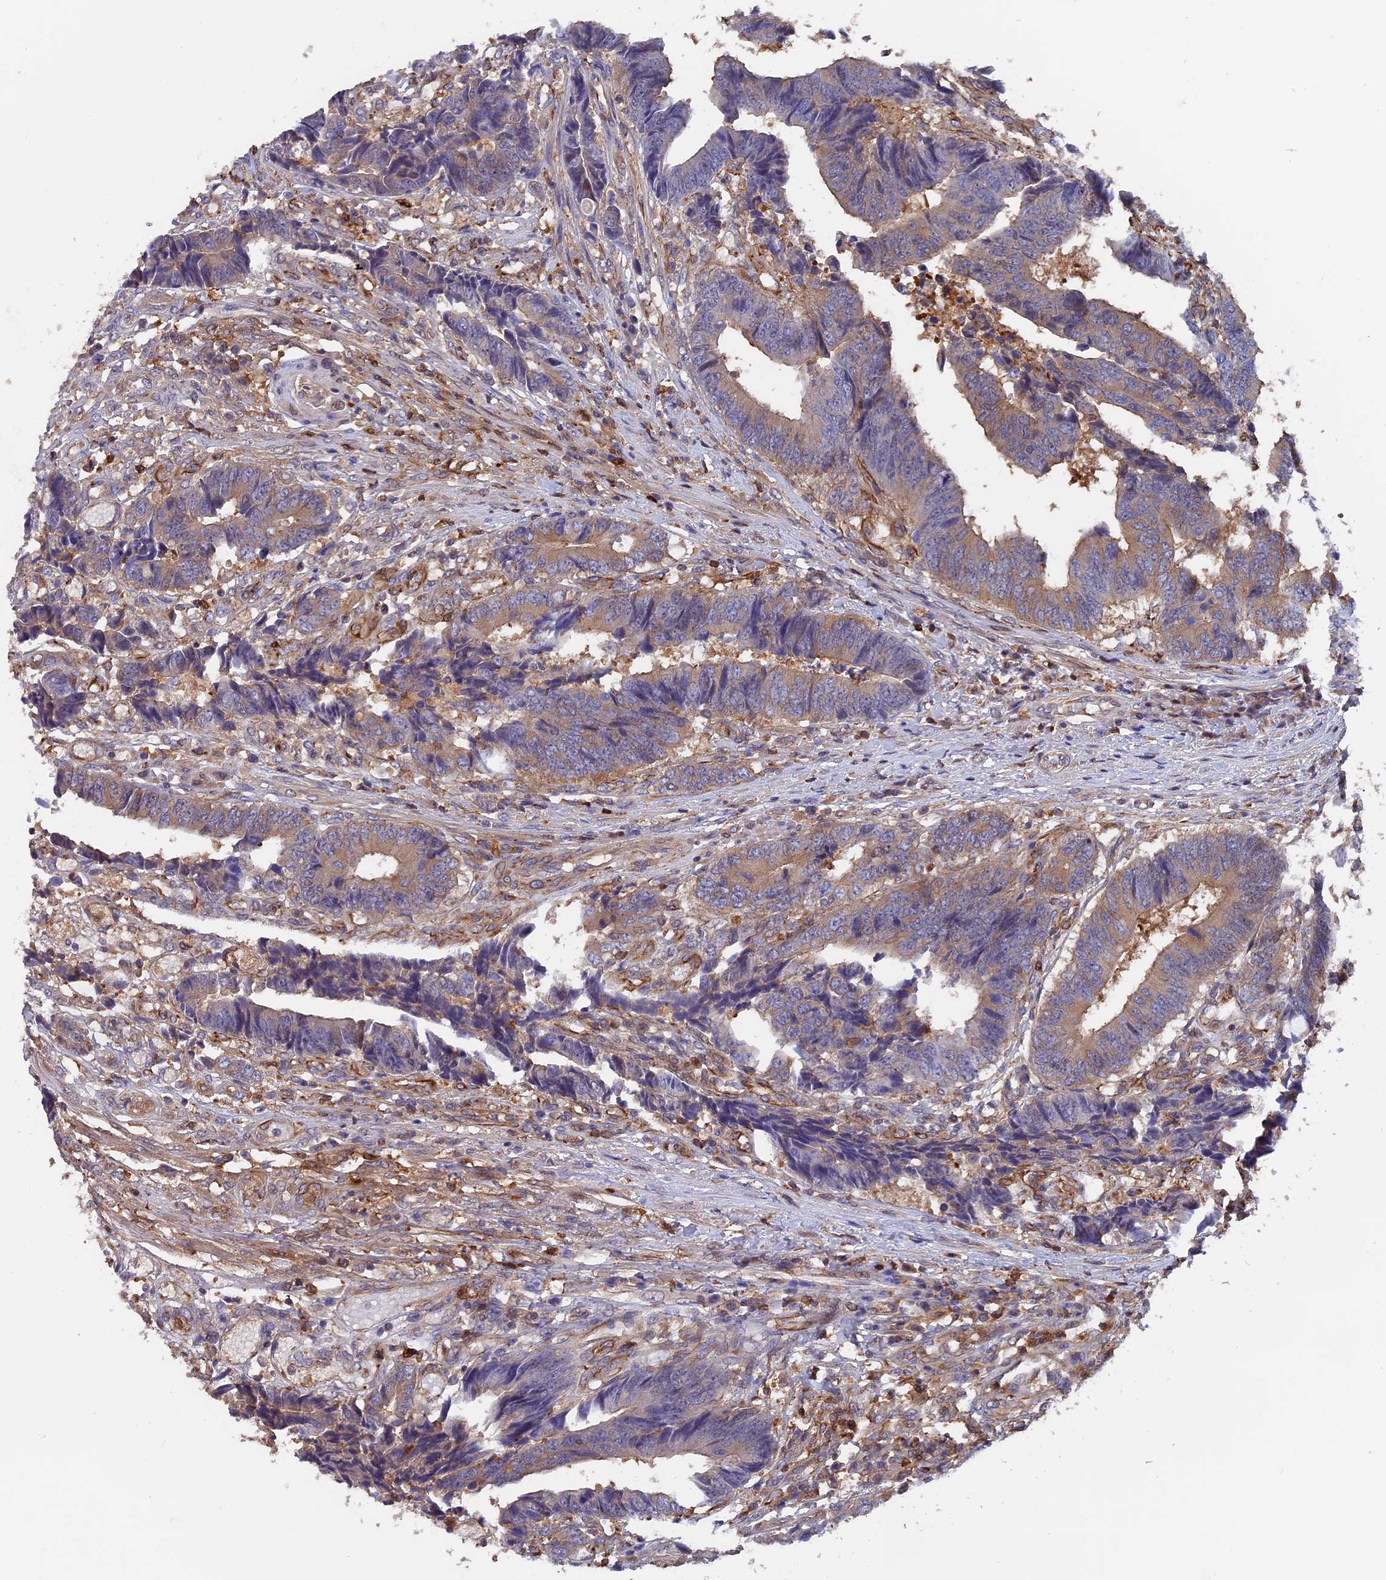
{"staining": {"intensity": "moderate", "quantity": "<25%", "location": "cytoplasmic/membranous"}, "tissue": "colorectal cancer", "cell_type": "Tumor cells", "image_type": "cancer", "snomed": [{"axis": "morphology", "description": "Adenocarcinoma, NOS"}, {"axis": "topography", "description": "Rectum"}], "caption": "An IHC histopathology image of neoplastic tissue is shown. Protein staining in brown shows moderate cytoplasmic/membranous positivity in colorectal adenocarcinoma within tumor cells. The protein is stained brown, and the nuclei are stained in blue (DAB IHC with brightfield microscopy, high magnification).", "gene": "FAM118B", "patient": {"sex": "male", "age": 84}}